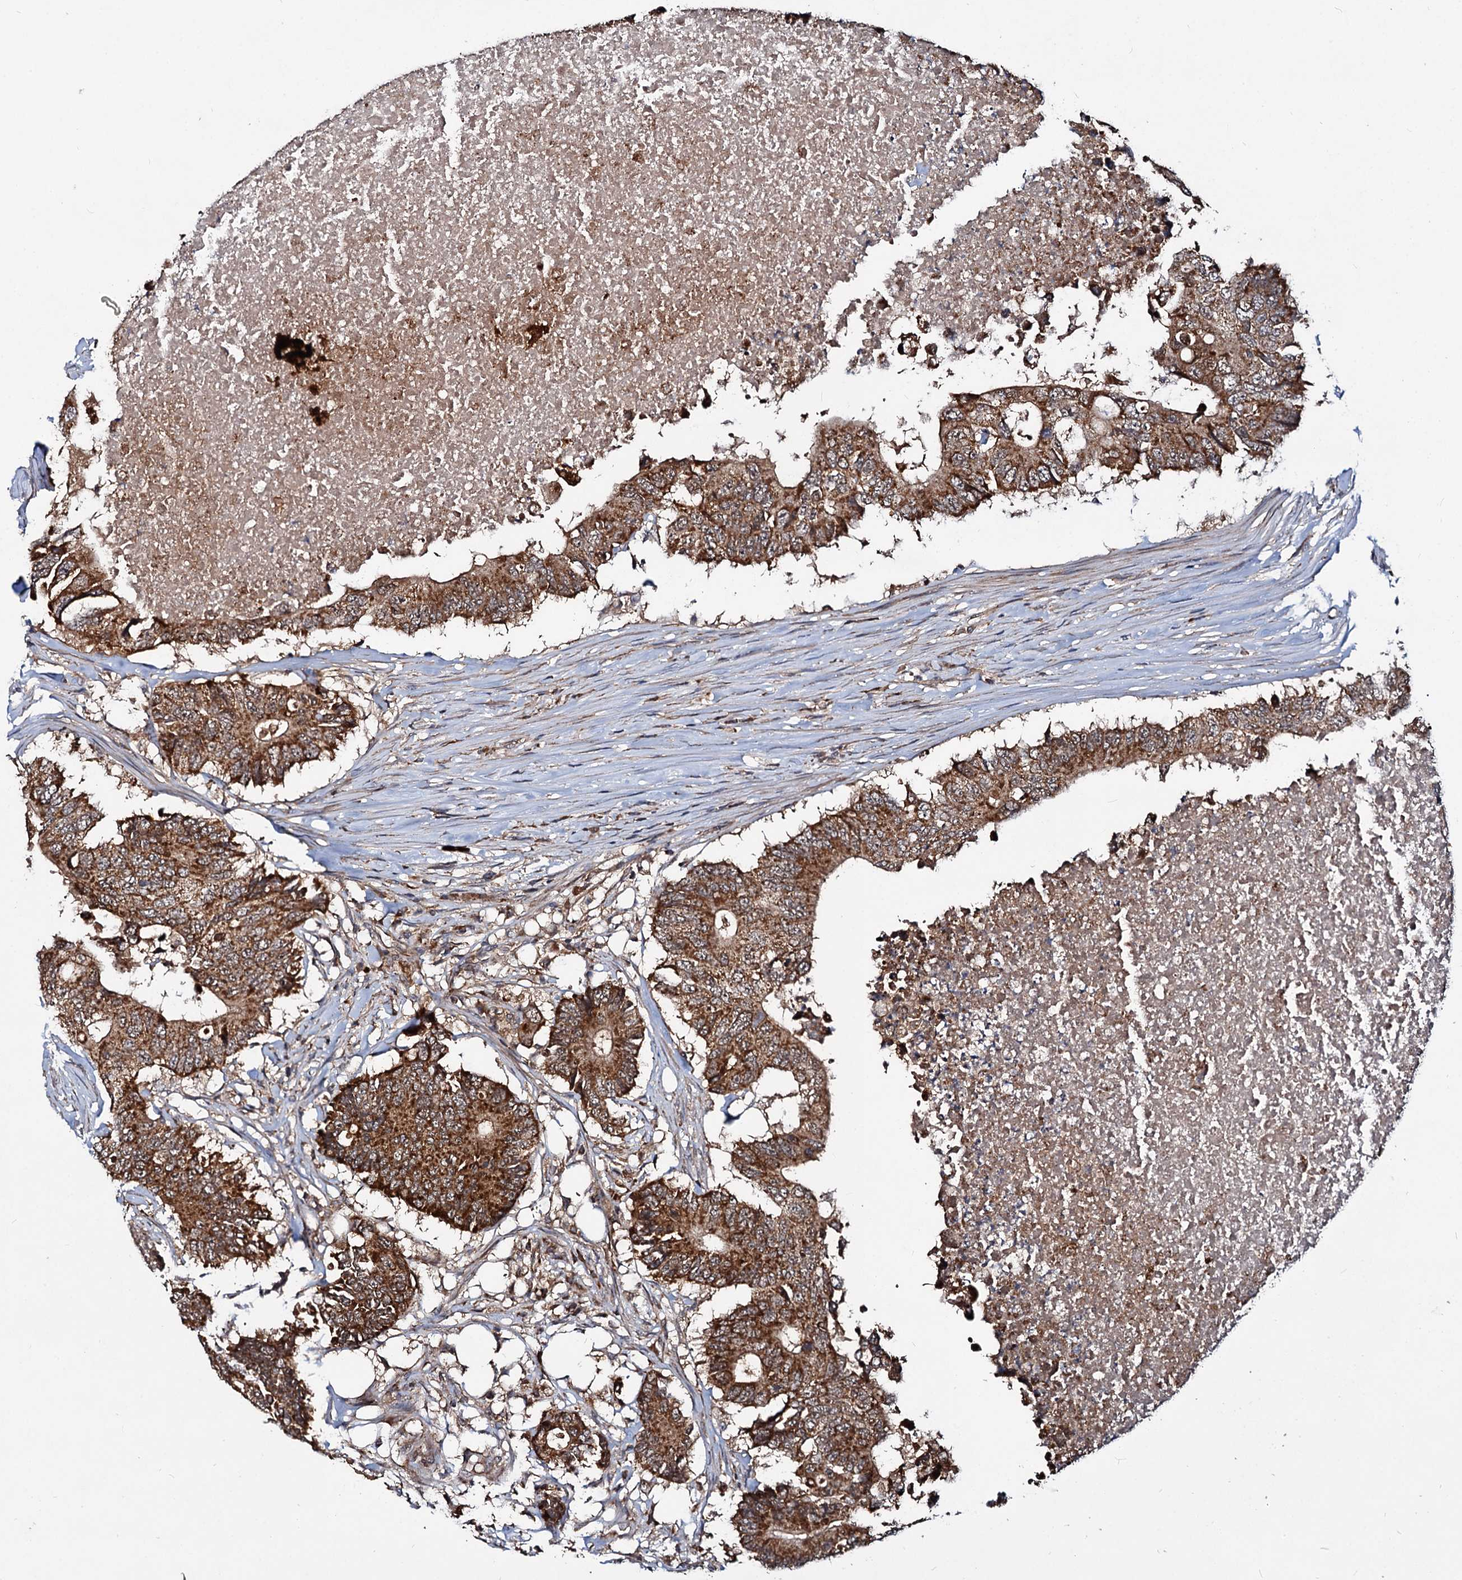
{"staining": {"intensity": "strong", "quantity": ">75%", "location": "cytoplasmic/membranous"}, "tissue": "colorectal cancer", "cell_type": "Tumor cells", "image_type": "cancer", "snomed": [{"axis": "morphology", "description": "Adenocarcinoma, NOS"}, {"axis": "topography", "description": "Colon"}], "caption": "Immunohistochemical staining of colorectal adenocarcinoma shows high levels of strong cytoplasmic/membranous positivity in about >75% of tumor cells. The staining was performed using DAB (3,3'-diaminobenzidine) to visualize the protein expression in brown, while the nuclei were stained in blue with hematoxylin (Magnification: 20x).", "gene": "CEP76", "patient": {"sex": "male", "age": 71}}